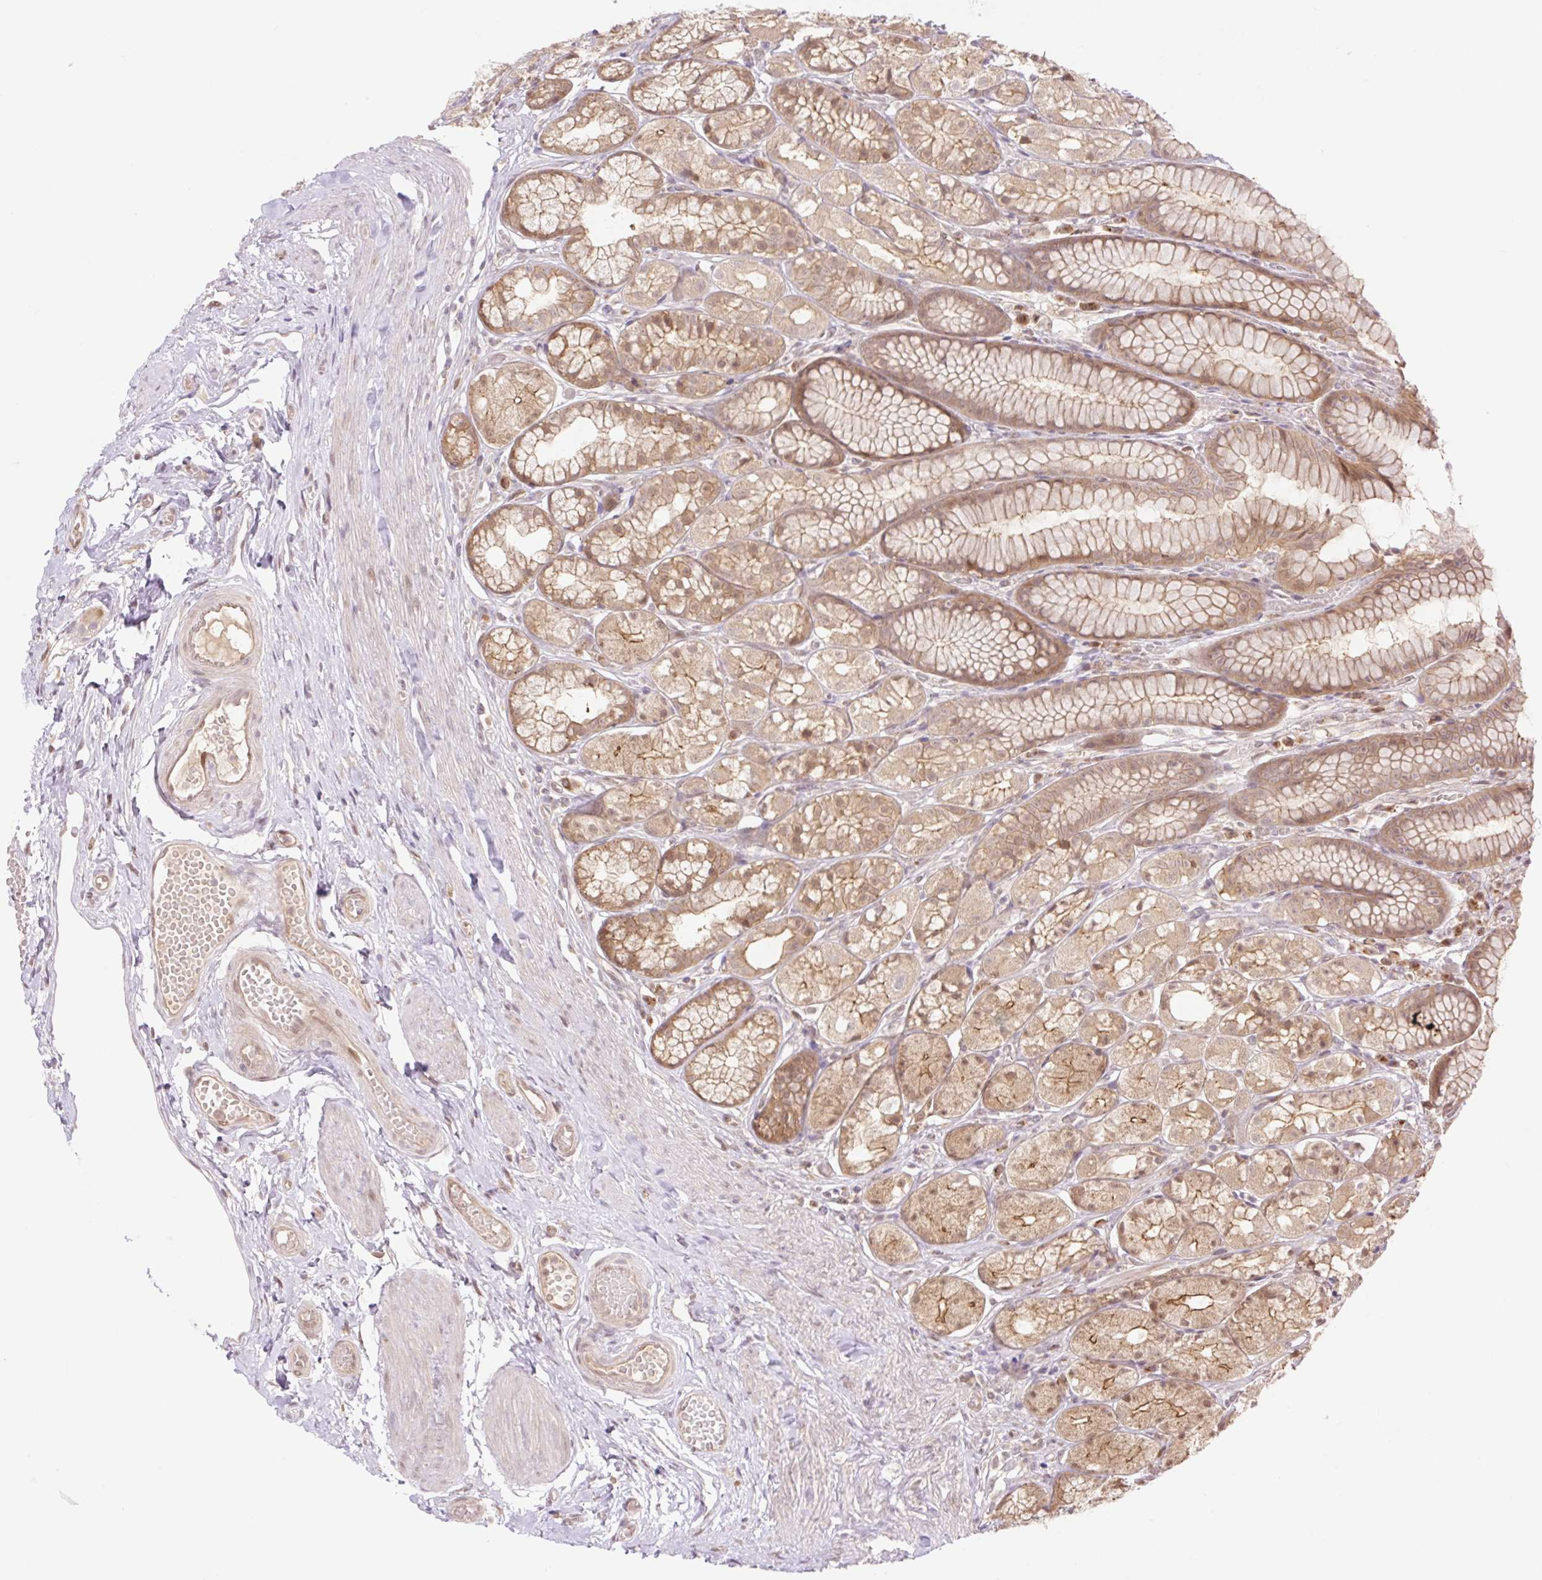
{"staining": {"intensity": "moderate", "quantity": ">75%", "location": "cytoplasmic/membranous,nuclear"}, "tissue": "stomach", "cell_type": "Glandular cells", "image_type": "normal", "snomed": [{"axis": "morphology", "description": "Normal tissue, NOS"}, {"axis": "topography", "description": "Smooth muscle"}, {"axis": "topography", "description": "Stomach"}], "caption": "Normal stomach demonstrates moderate cytoplasmic/membranous,nuclear positivity in about >75% of glandular cells, visualized by immunohistochemistry.", "gene": "VPS25", "patient": {"sex": "male", "age": 70}}